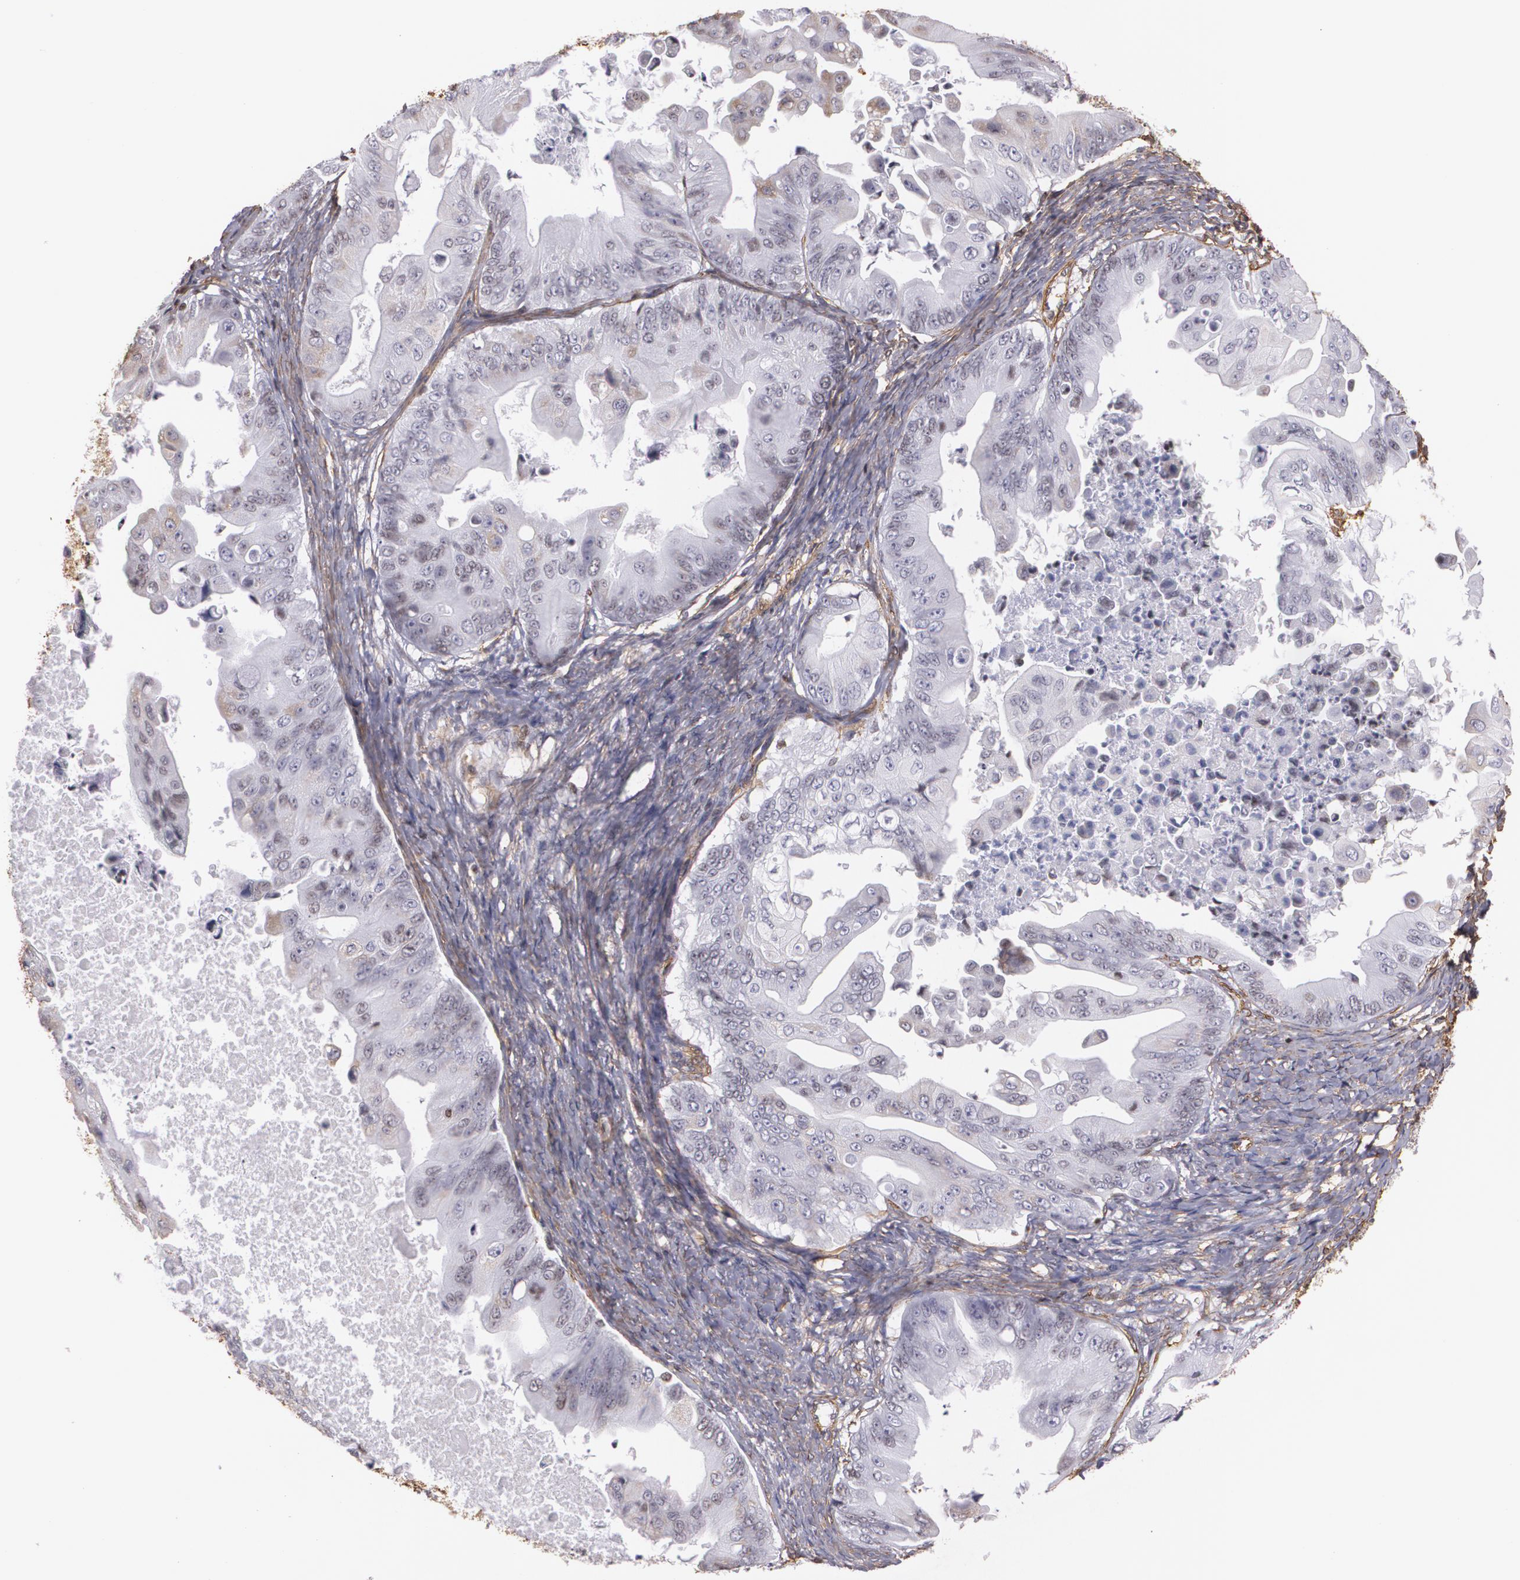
{"staining": {"intensity": "negative", "quantity": "none", "location": "none"}, "tissue": "ovarian cancer", "cell_type": "Tumor cells", "image_type": "cancer", "snomed": [{"axis": "morphology", "description": "Cystadenocarcinoma, mucinous, NOS"}, {"axis": "topography", "description": "Ovary"}], "caption": "Immunohistochemical staining of mucinous cystadenocarcinoma (ovarian) shows no significant positivity in tumor cells. (Brightfield microscopy of DAB (3,3'-diaminobenzidine) immunohistochemistry at high magnification).", "gene": "VAMP1", "patient": {"sex": "female", "age": 37}}